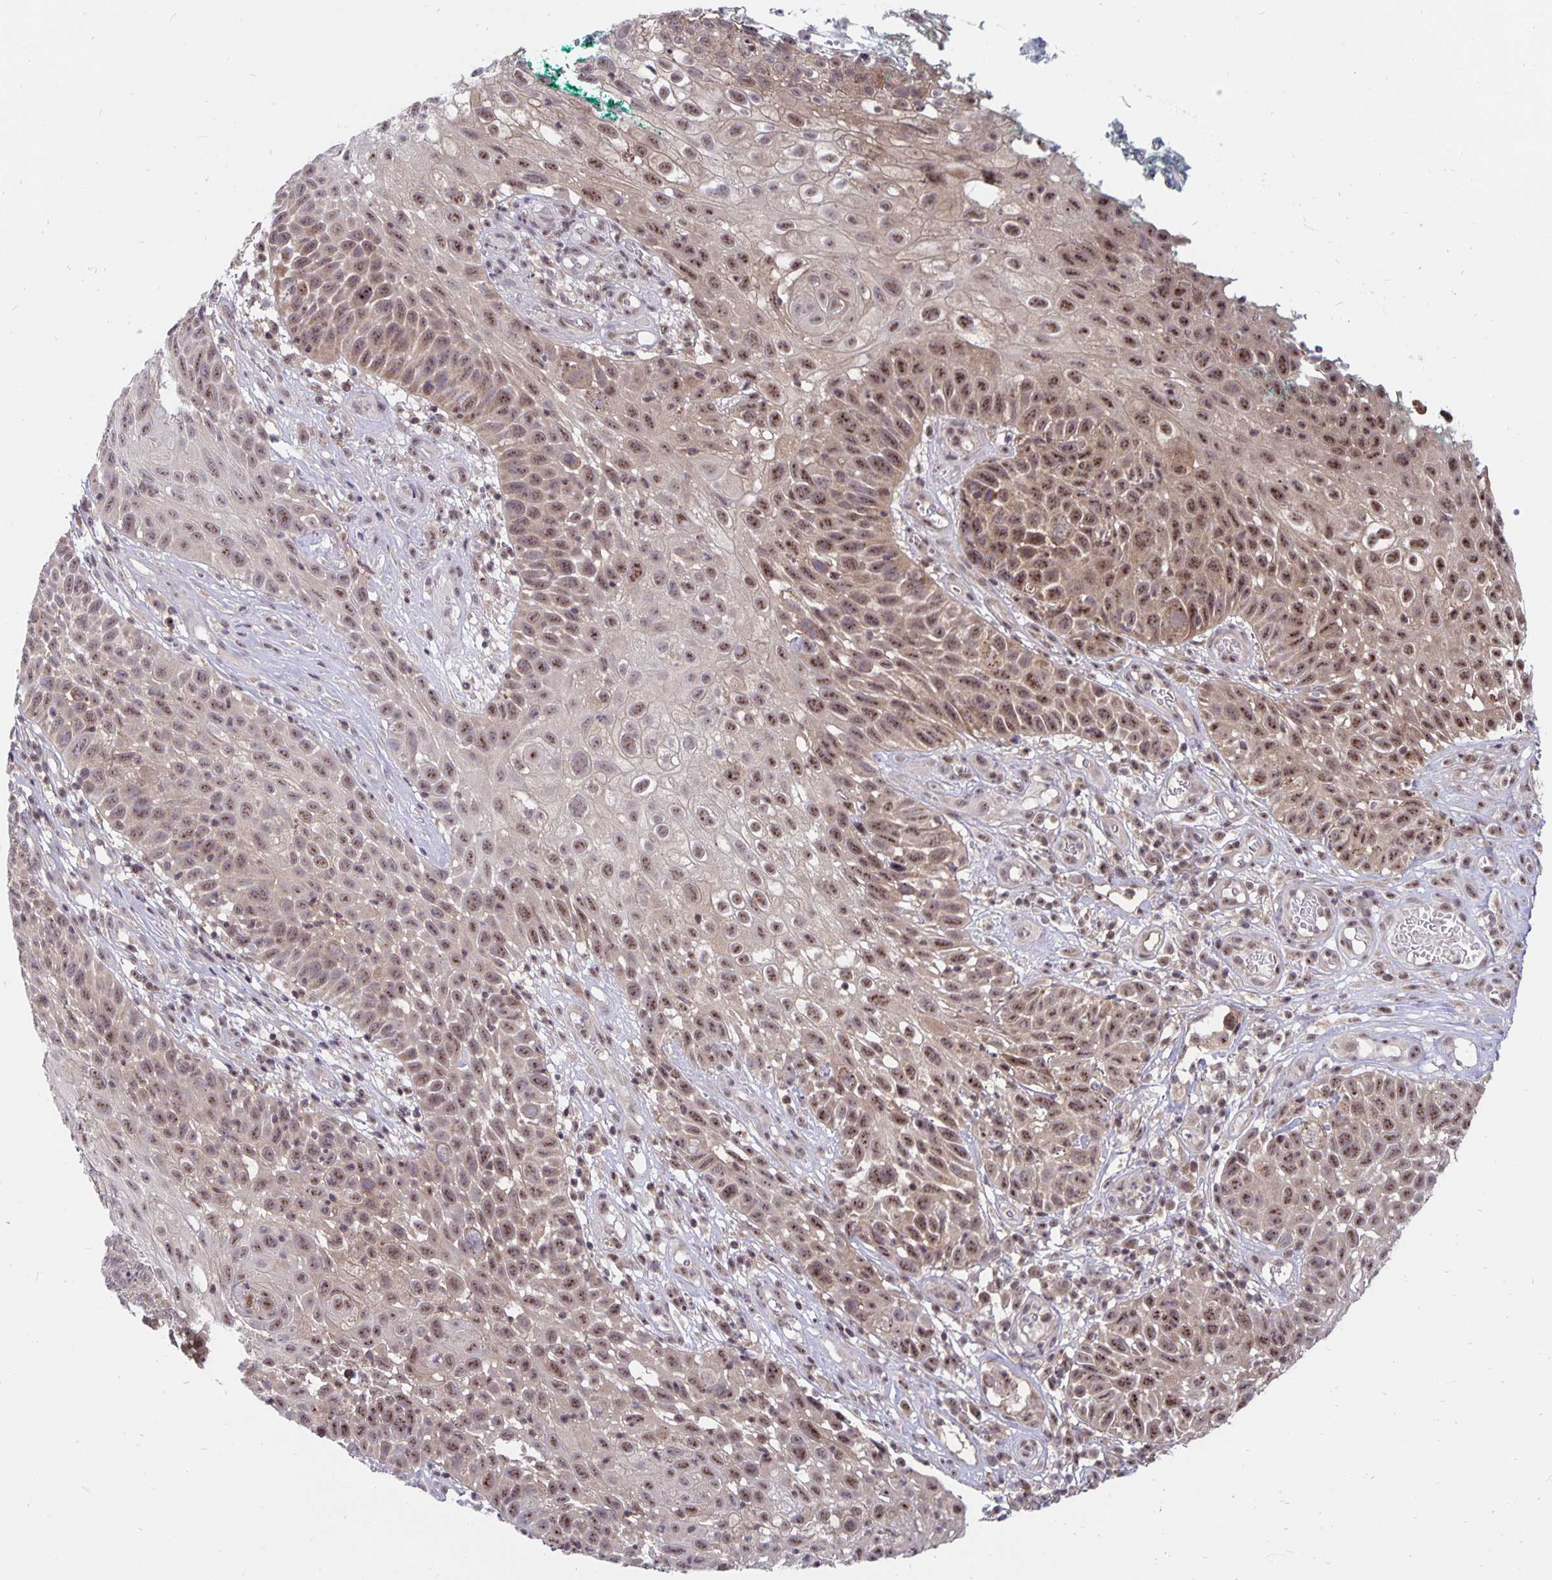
{"staining": {"intensity": "moderate", "quantity": "25%-75%", "location": "nuclear"}, "tissue": "skin cancer", "cell_type": "Tumor cells", "image_type": "cancer", "snomed": [{"axis": "morphology", "description": "Squamous cell carcinoma, NOS"}, {"axis": "topography", "description": "Skin"}], "caption": "Skin cancer (squamous cell carcinoma) stained with a protein marker exhibits moderate staining in tumor cells.", "gene": "EXOC6B", "patient": {"sex": "male", "age": 92}}